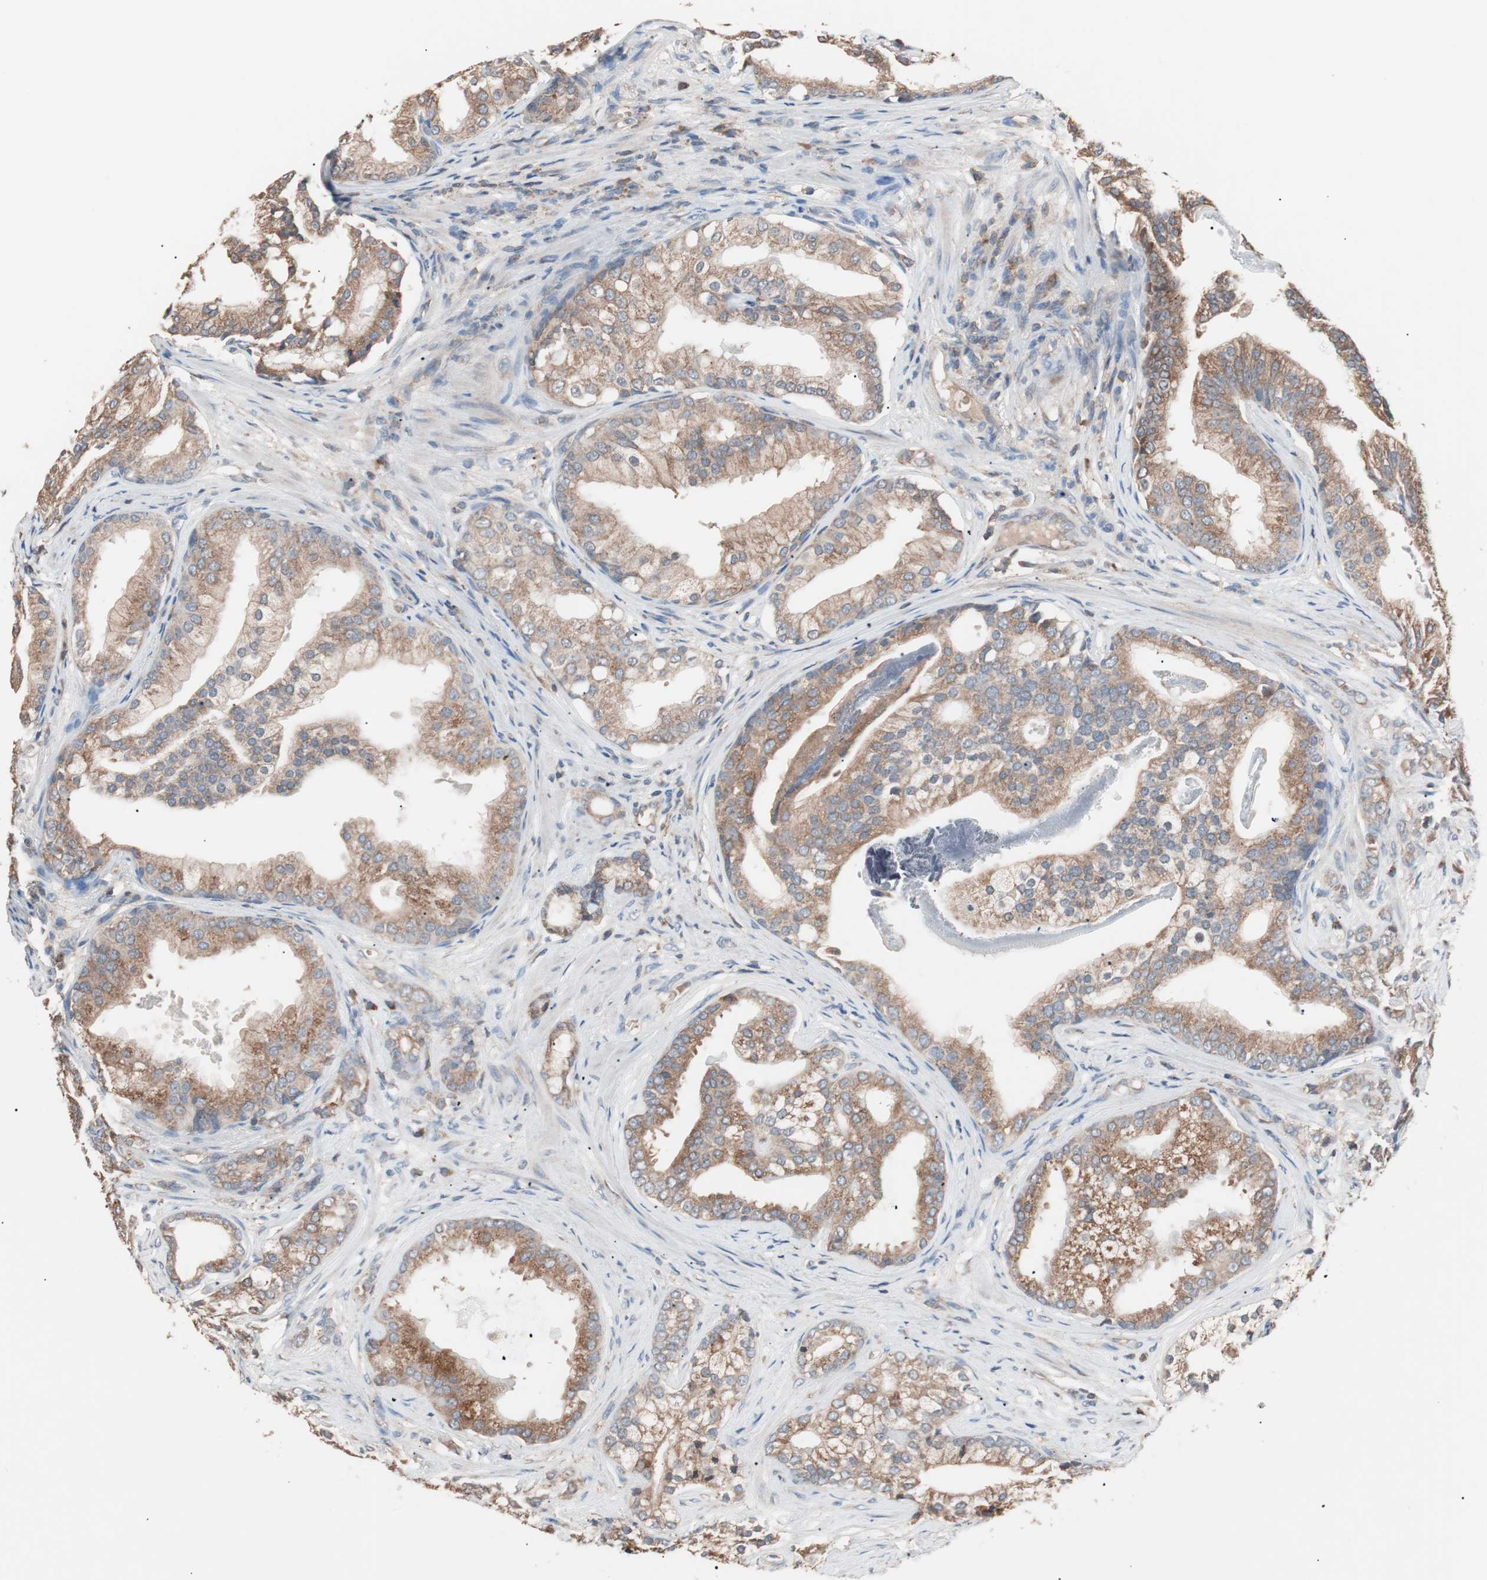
{"staining": {"intensity": "moderate", "quantity": ">75%", "location": "cytoplasmic/membranous"}, "tissue": "prostate cancer", "cell_type": "Tumor cells", "image_type": "cancer", "snomed": [{"axis": "morphology", "description": "Adenocarcinoma, Low grade"}, {"axis": "topography", "description": "Prostate"}], "caption": "The histopathology image reveals a brown stain indicating the presence of a protein in the cytoplasmic/membranous of tumor cells in prostate cancer. (DAB (3,3'-diaminobenzidine) = brown stain, brightfield microscopy at high magnification).", "gene": "GLYCTK", "patient": {"sex": "male", "age": 58}}